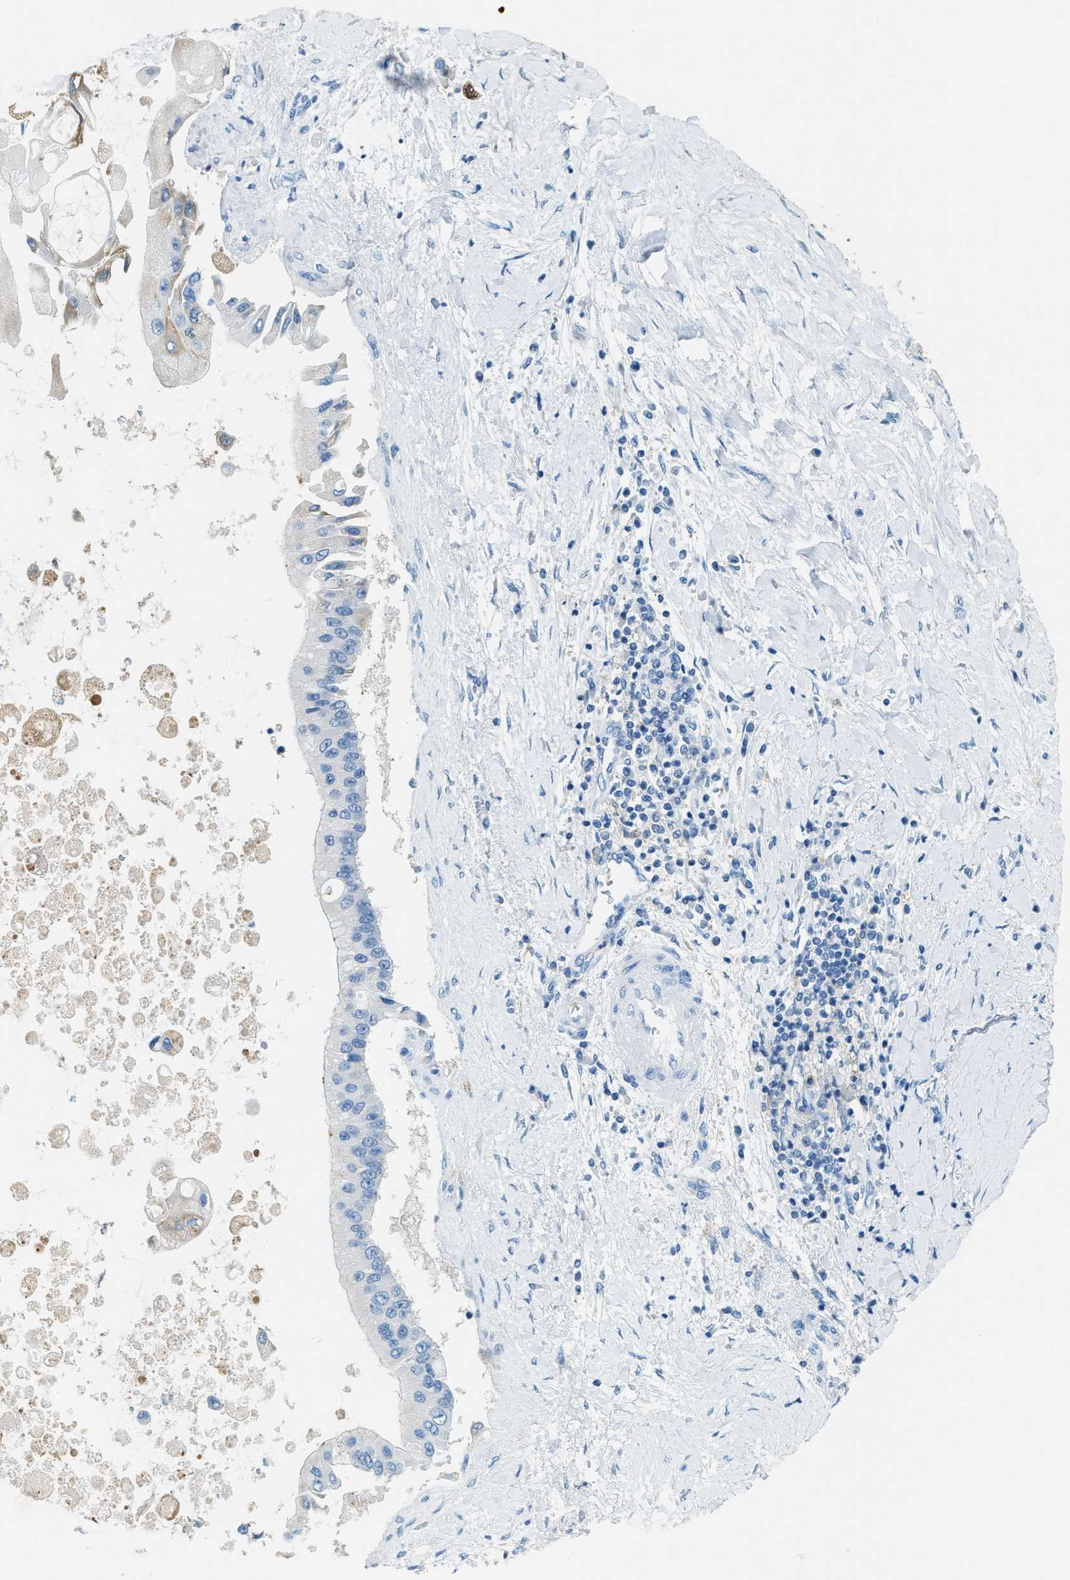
{"staining": {"intensity": "negative", "quantity": "none", "location": "none"}, "tissue": "liver cancer", "cell_type": "Tumor cells", "image_type": "cancer", "snomed": [{"axis": "morphology", "description": "Cholangiocarcinoma"}, {"axis": "topography", "description": "Liver"}], "caption": "An immunohistochemistry (IHC) histopathology image of liver cholangiocarcinoma is shown. There is no staining in tumor cells of liver cholangiocarcinoma.", "gene": "MATCAP2", "patient": {"sex": "male", "age": 50}}